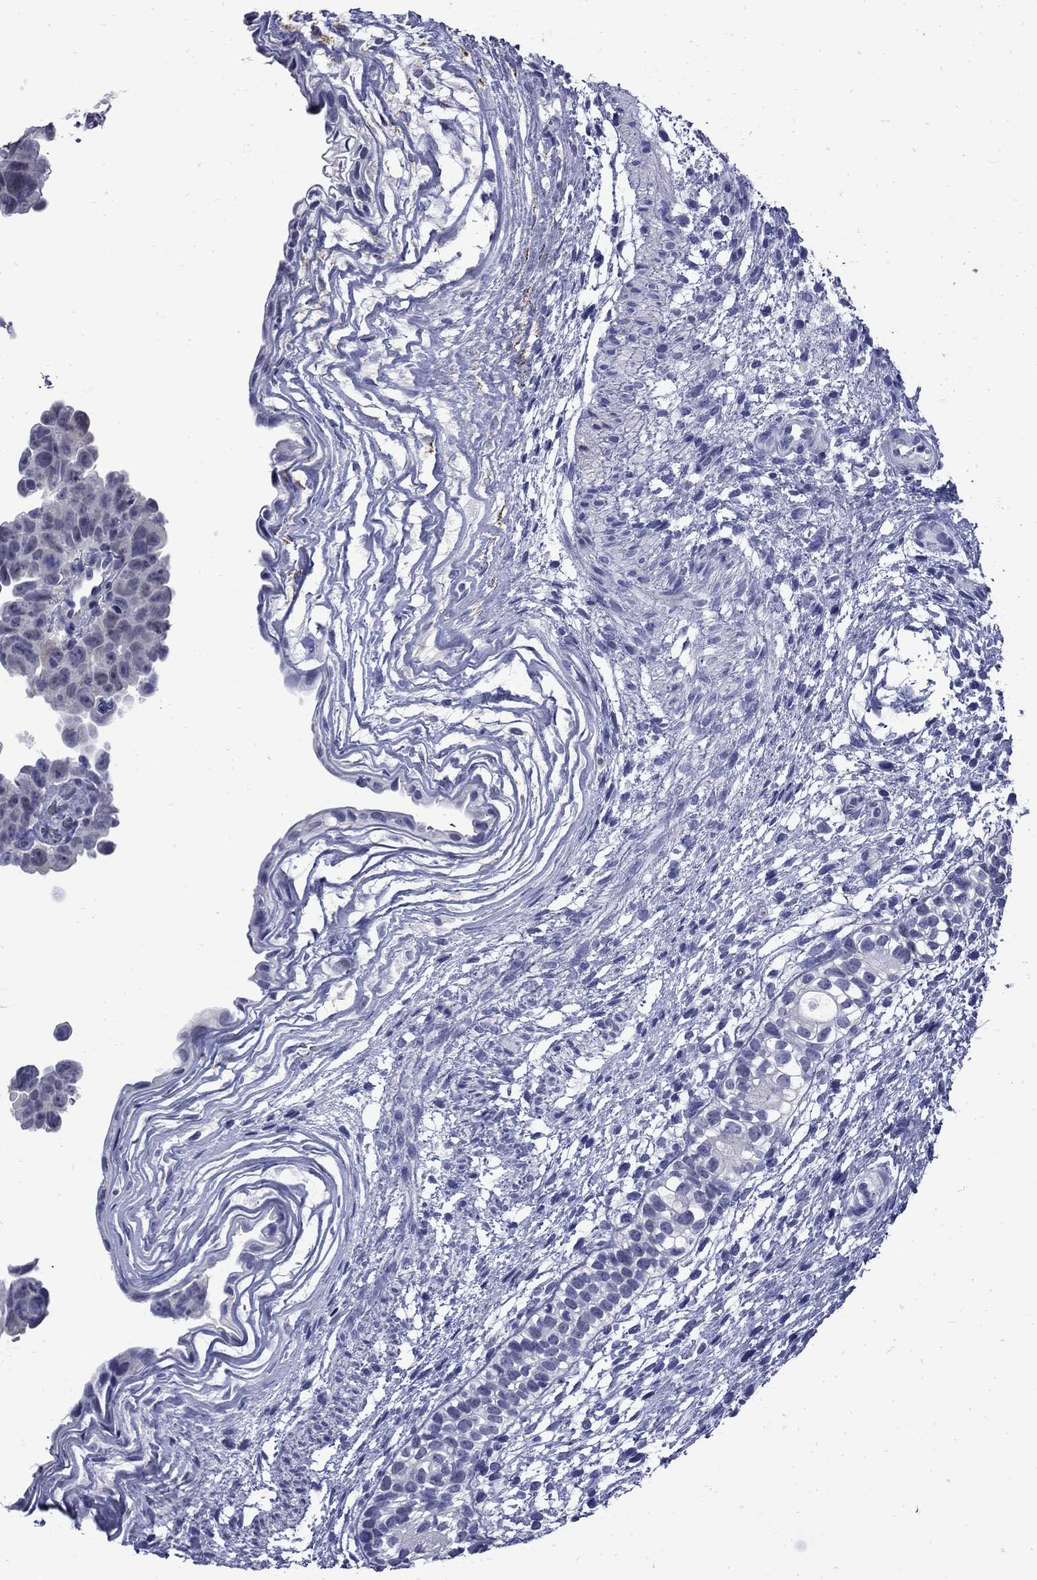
{"staining": {"intensity": "negative", "quantity": "none", "location": "none"}, "tissue": "testis cancer", "cell_type": "Tumor cells", "image_type": "cancer", "snomed": [{"axis": "morphology", "description": "Normal tissue, NOS"}, {"axis": "morphology", "description": "Carcinoma, Embryonal, NOS"}, {"axis": "topography", "description": "Testis"}, {"axis": "topography", "description": "Epididymis"}], "caption": "Immunohistochemistry of human testis embryonal carcinoma exhibits no positivity in tumor cells. Brightfield microscopy of immunohistochemistry stained with DAB (brown) and hematoxylin (blue), captured at high magnification.", "gene": "MGARP", "patient": {"sex": "male", "age": 24}}